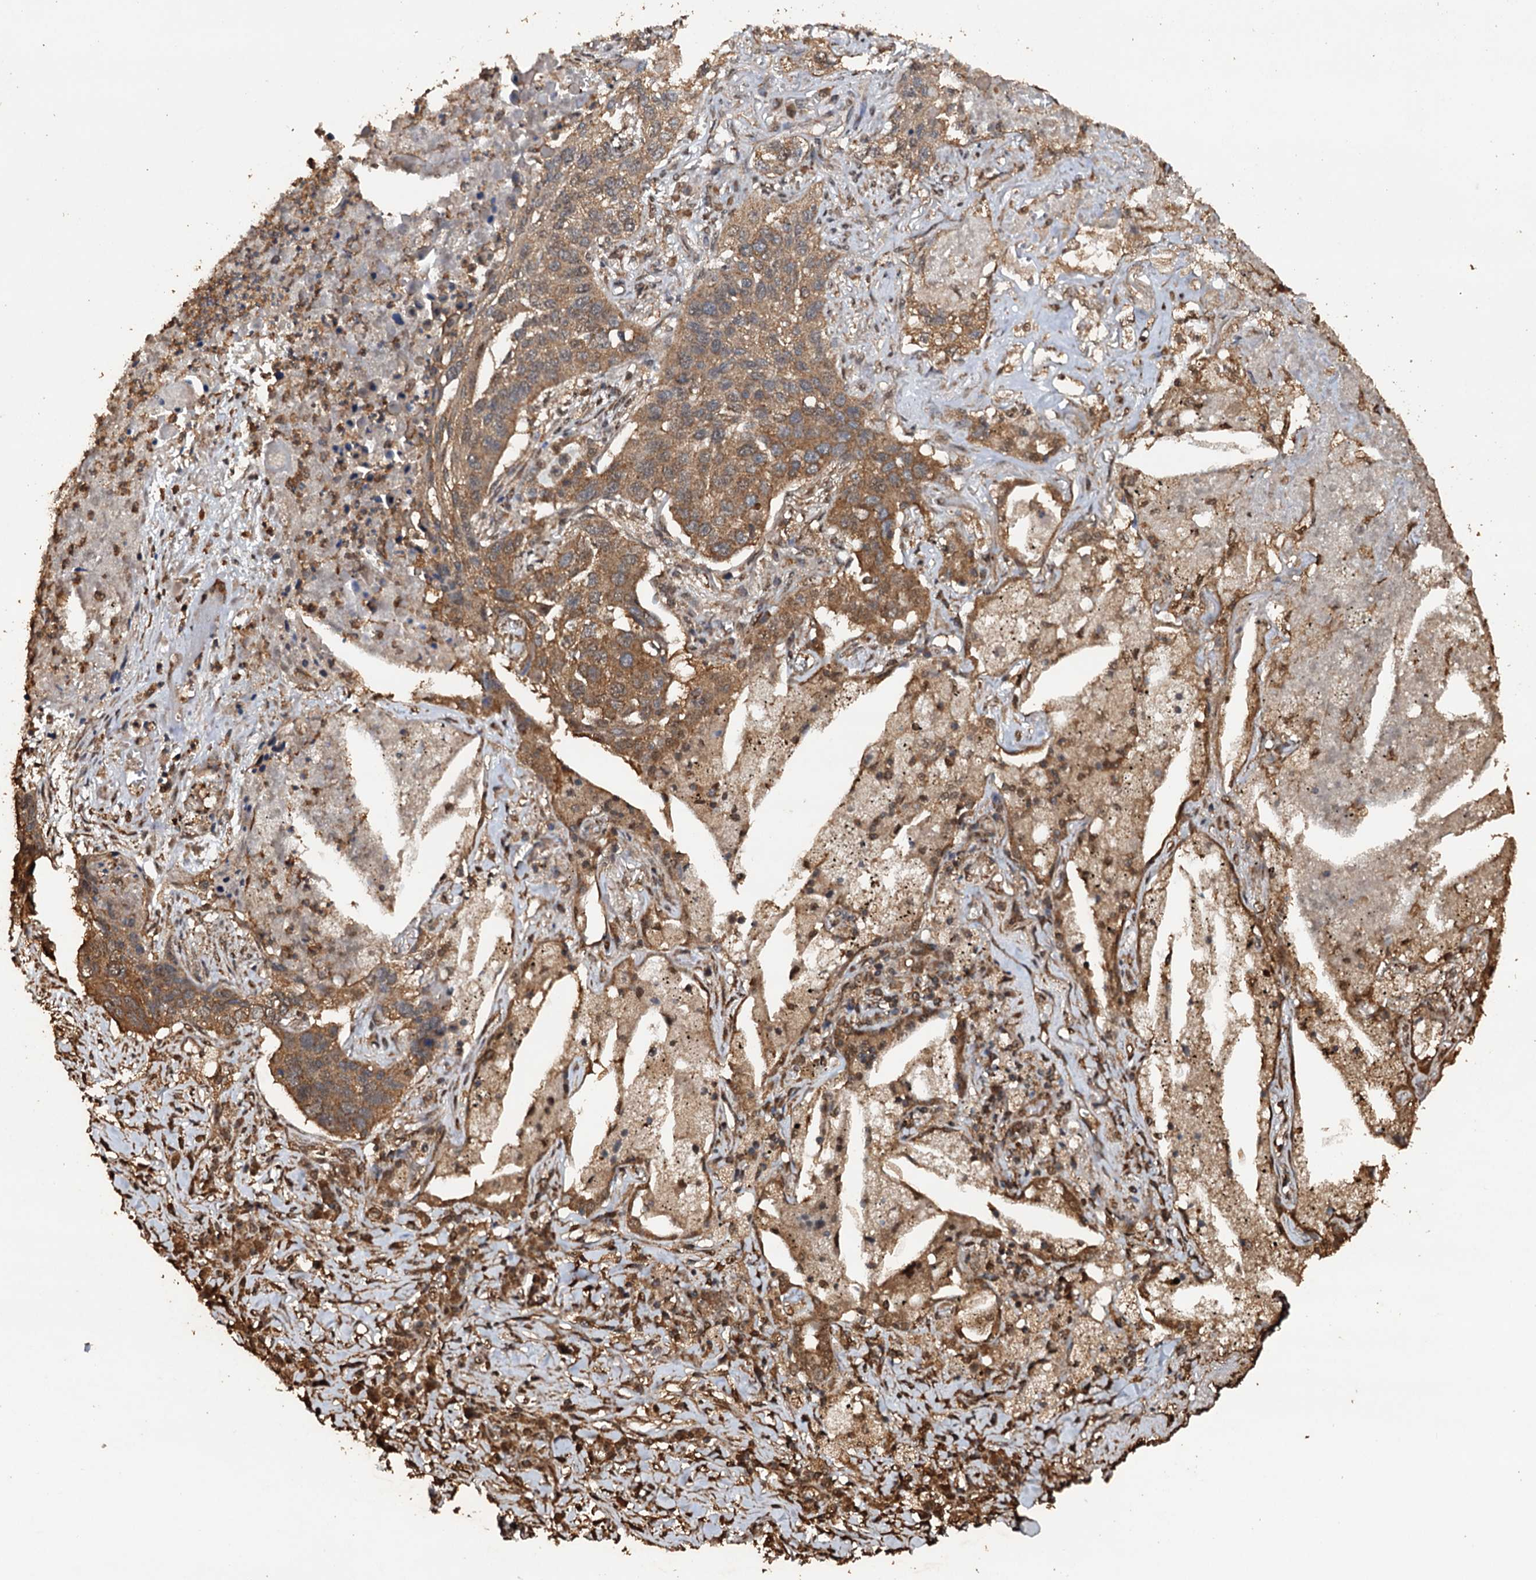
{"staining": {"intensity": "moderate", "quantity": ">75%", "location": "cytoplasmic/membranous"}, "tissue": "lung cancer", "cell_type": "Tumor cells", "image_type": "cancer", "snomed": [{"axis": "morphology", "description": "Squamous cell carcinoma, NOS"}, {"axis": "topography", "description": "Lung"}], "caption": "Lung cancer (squamous cell carcinoma) stained with DAB (3,3'-diaminobenzidine) immunohistochemistry (IHC) shows medium levels of moderate cytoplasmic/membranous expression in approximately >75% of tumor cells.", "gene": "PSMD9", "patient": {"sex": "female", "age": 63}}